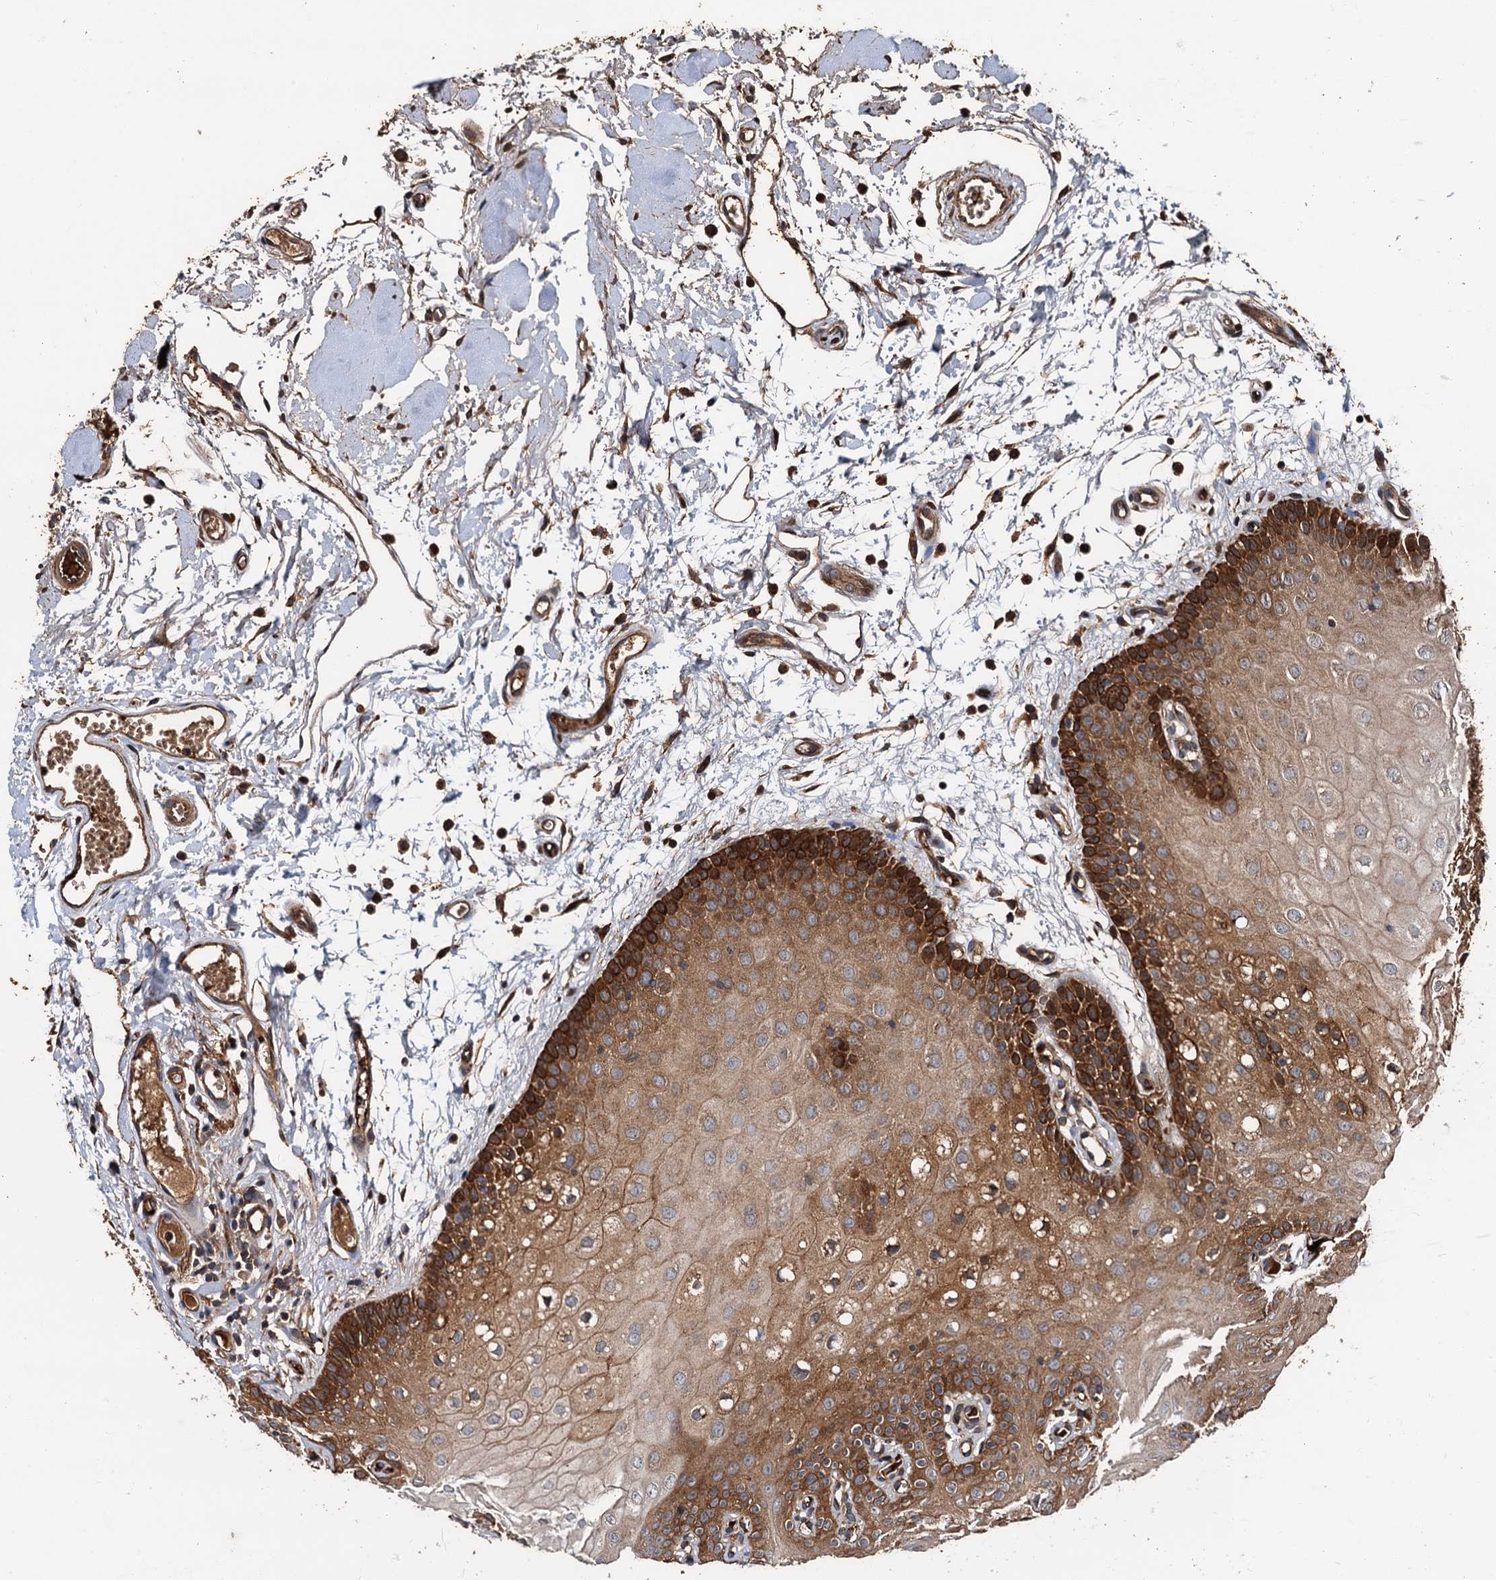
{"staining": {"intensity": "strong", "quantity": ">75%", "location": "cytoplasmic/membranous"}, "tissue": "oral mucosa", "cell_type": "Squamous epithelial cells", "image_type": "normal", "snomed": [{"axis": "morphology", "description": "Normal tissue, NOS"}, {"axis": "topography", "description": "Oral tissue"}, {"axis": "topography", "description": "Tounge, NOS"}], "caption": "The image displays immunohistochemical staining of unremarkable oral mucosa. There is strong cytoplasmic/membranous expression is present in about >75% of squamous epithelial cells. (Brightfield microscopy of DAB IHC at high magnification).", "gene": "PEX5", "patient": {"sex": "female", "age": 73}}